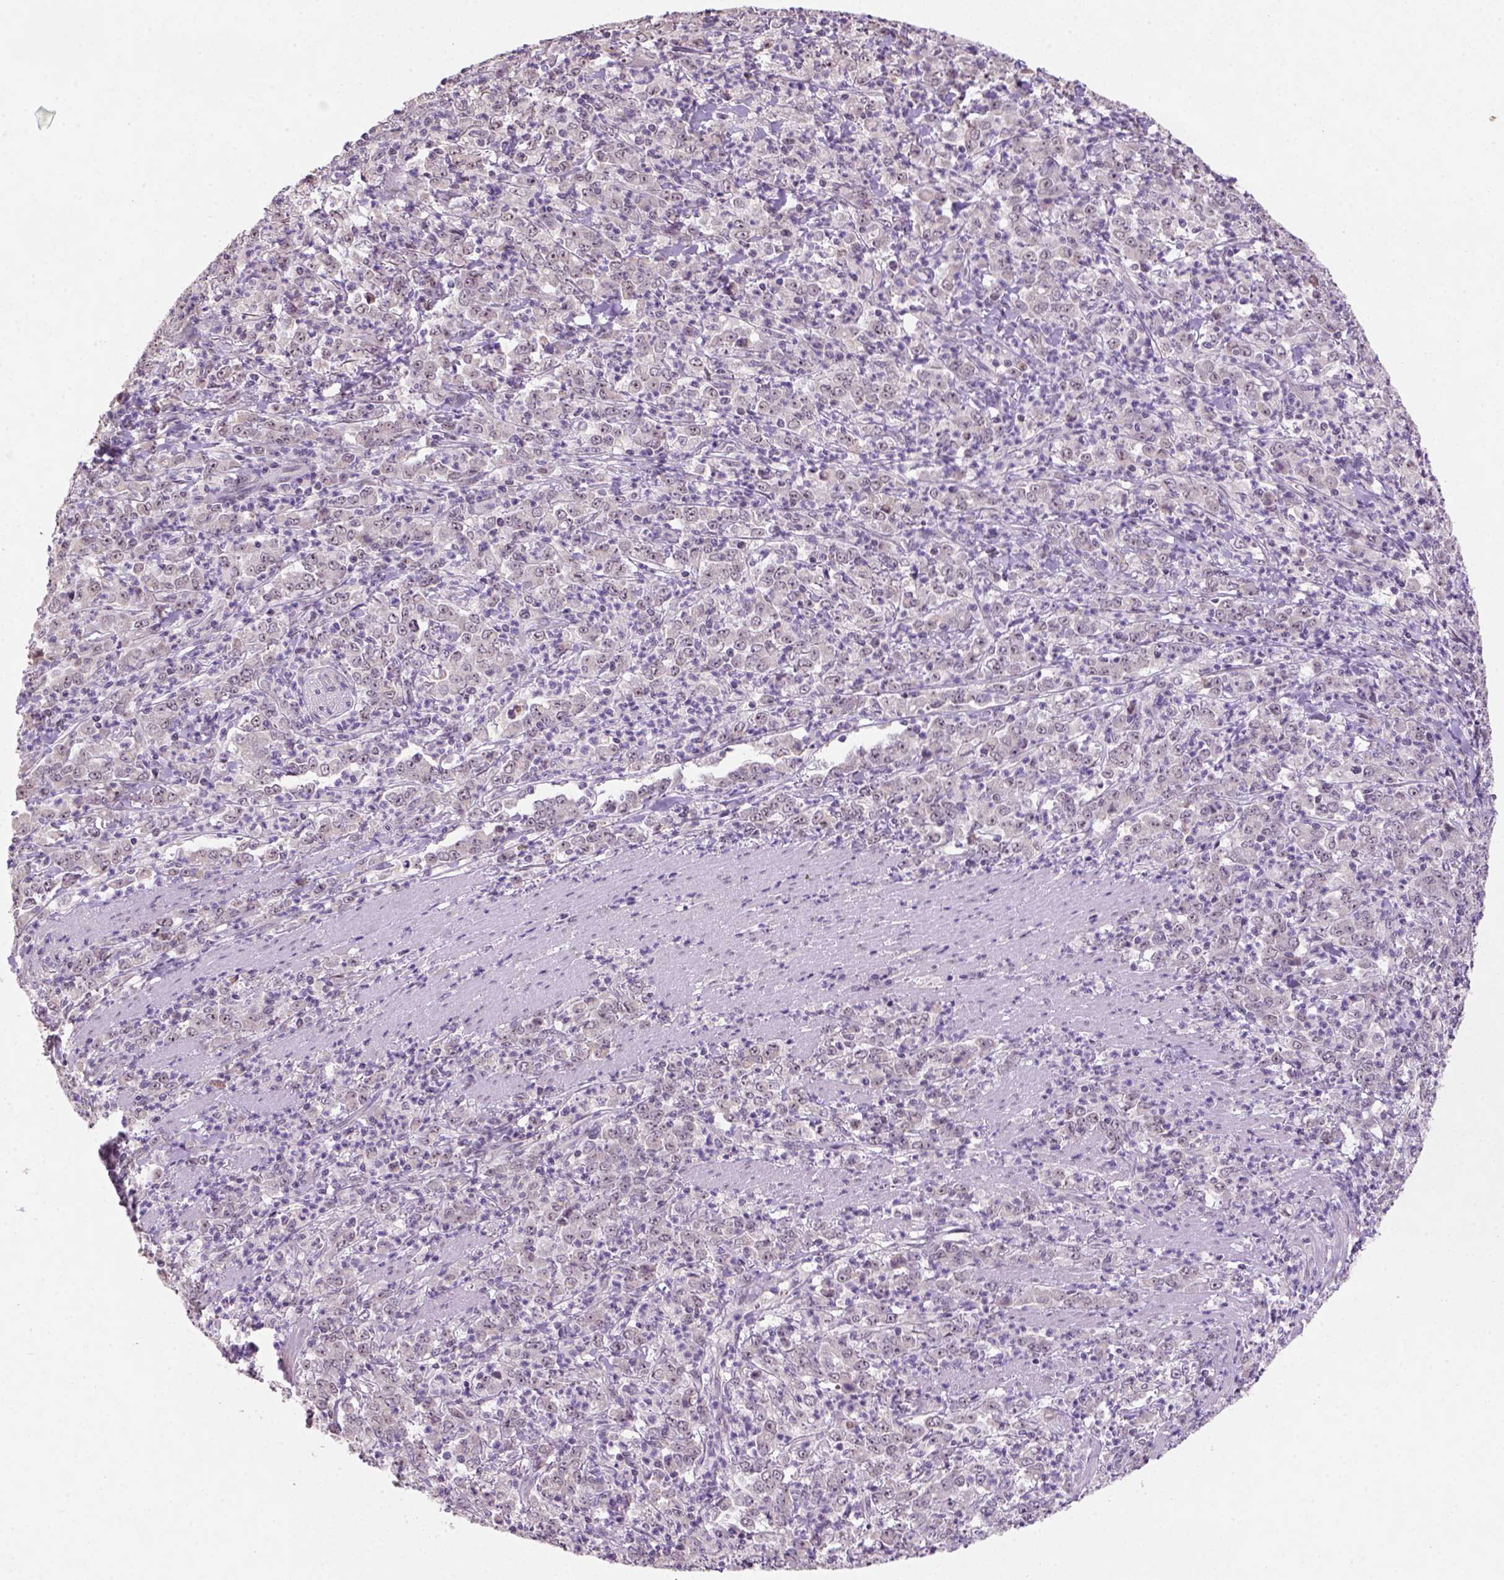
{"staining": {"intensity": "moderate", "quantity": "<25%", "location": "nuclear"}, "tissue": "stomach cancer", "cell_type": "Tumor cells", "image_type": "cancer", "snomed": [{"axis": "morphology", "description": "Adenocarcinoma, NOS"}, {"axis": "topography", "description": "Stomach, lower"}], "caption": "High-power microscopy captured an IHC micrograph of stomach cancer (adenocarcinoma), revealing moderate nuclear expression in about <25% of tumor cells. The staining was performed using DAB (3,3'-diaminobenzidine), with brown indicating positive protein expression. Nuclei are stained blue with hematoxylin.", "gene": "DDX50", "patient": {"sex": "female", "age": 71}}